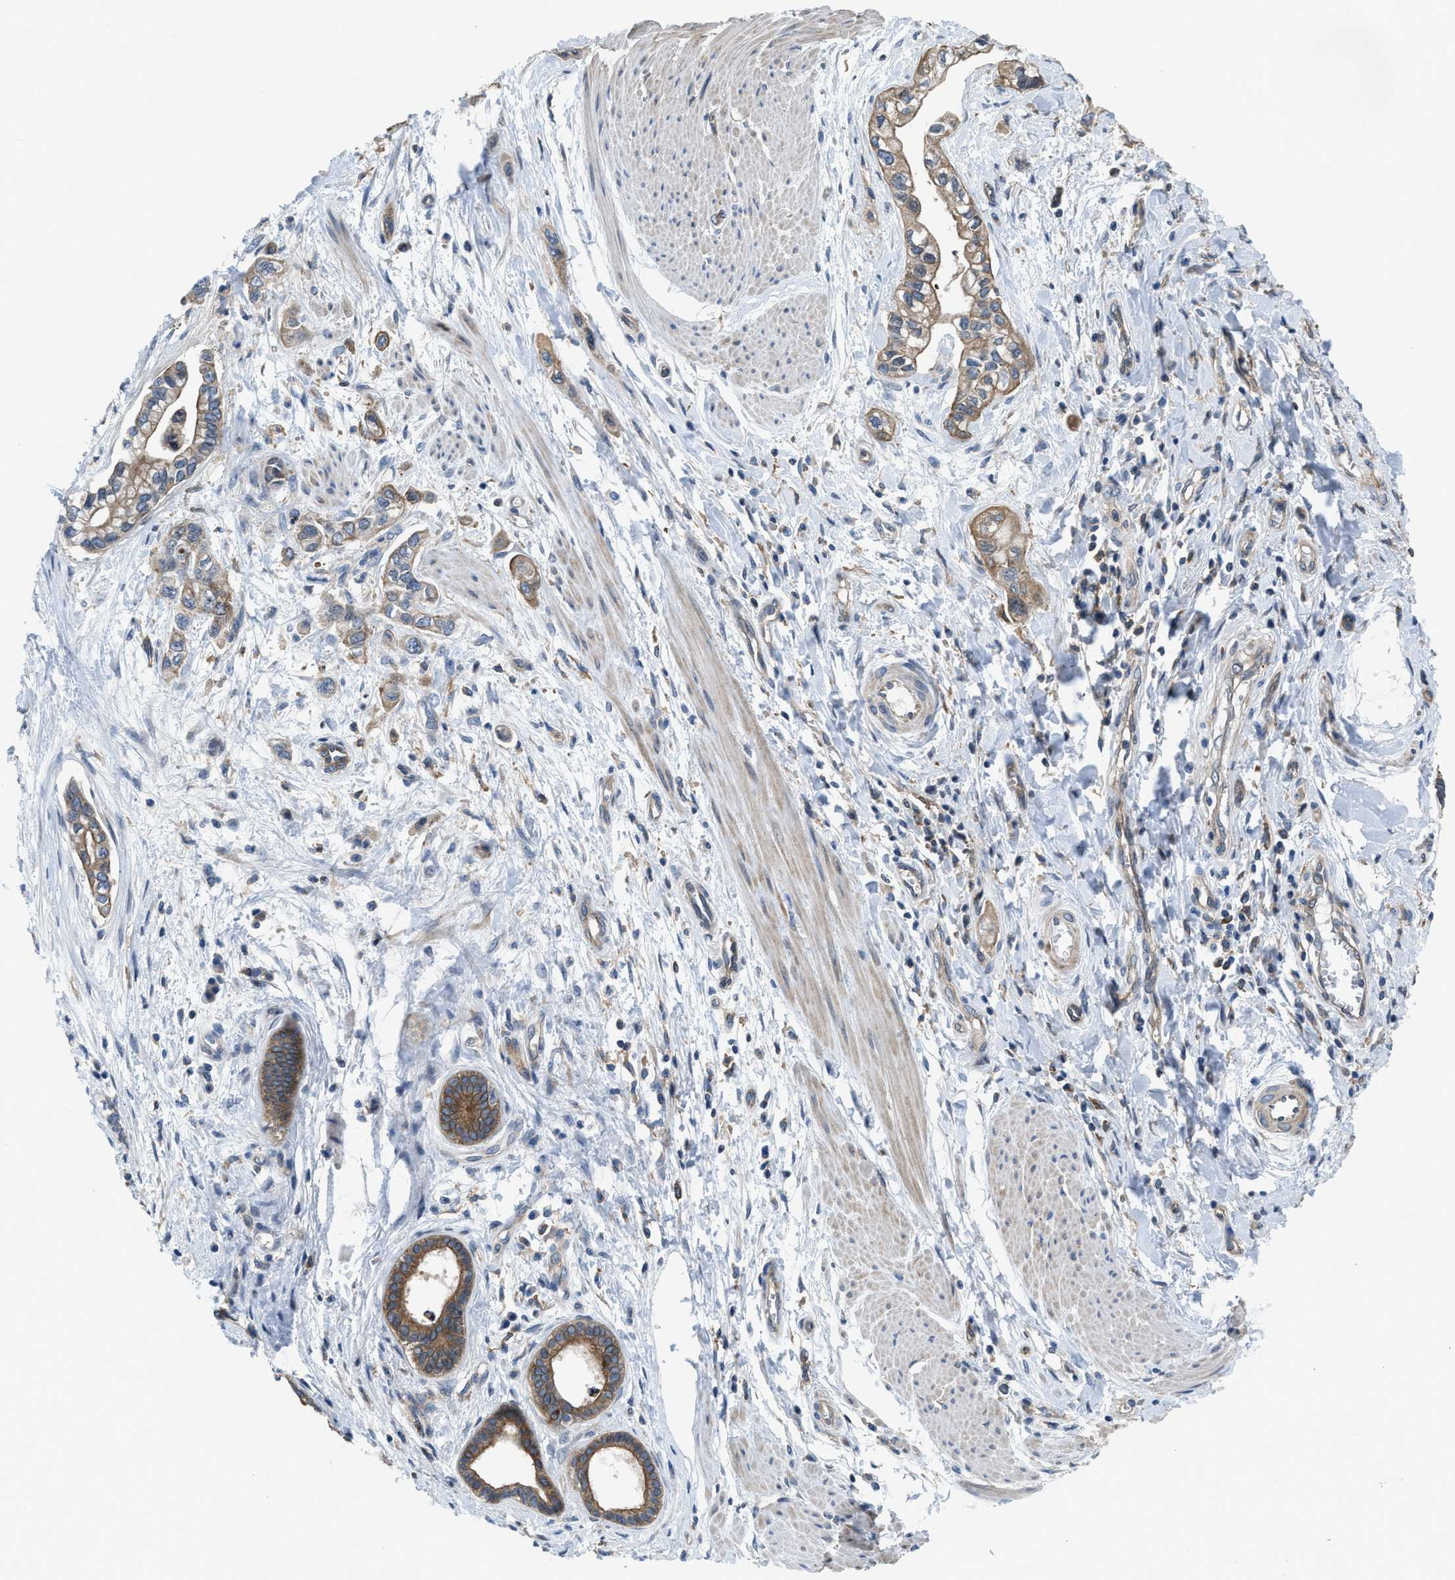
{"staining": {"intensity": "moderate", "quantity": ">75%", "location": "cytoplasmic/membranous"}, "tissue": "pancreatic cancer", "cell_type": "Tumor cells", "image_type": "cancer", "snomed": [{"axis": "morphology", "description": "Adenocarcinoma, NOS"}, {"axis": "topography", "description": "Pancreas"}], "caption": "Immunohistochemical staining of pancreatic cancer exhibits medium levels of moderate cytoplasmic/membranous protein staining in approximately >75% of tumor cells.", "gene": "MYO18A", "patient": {"sex": "male", "age": 74}}